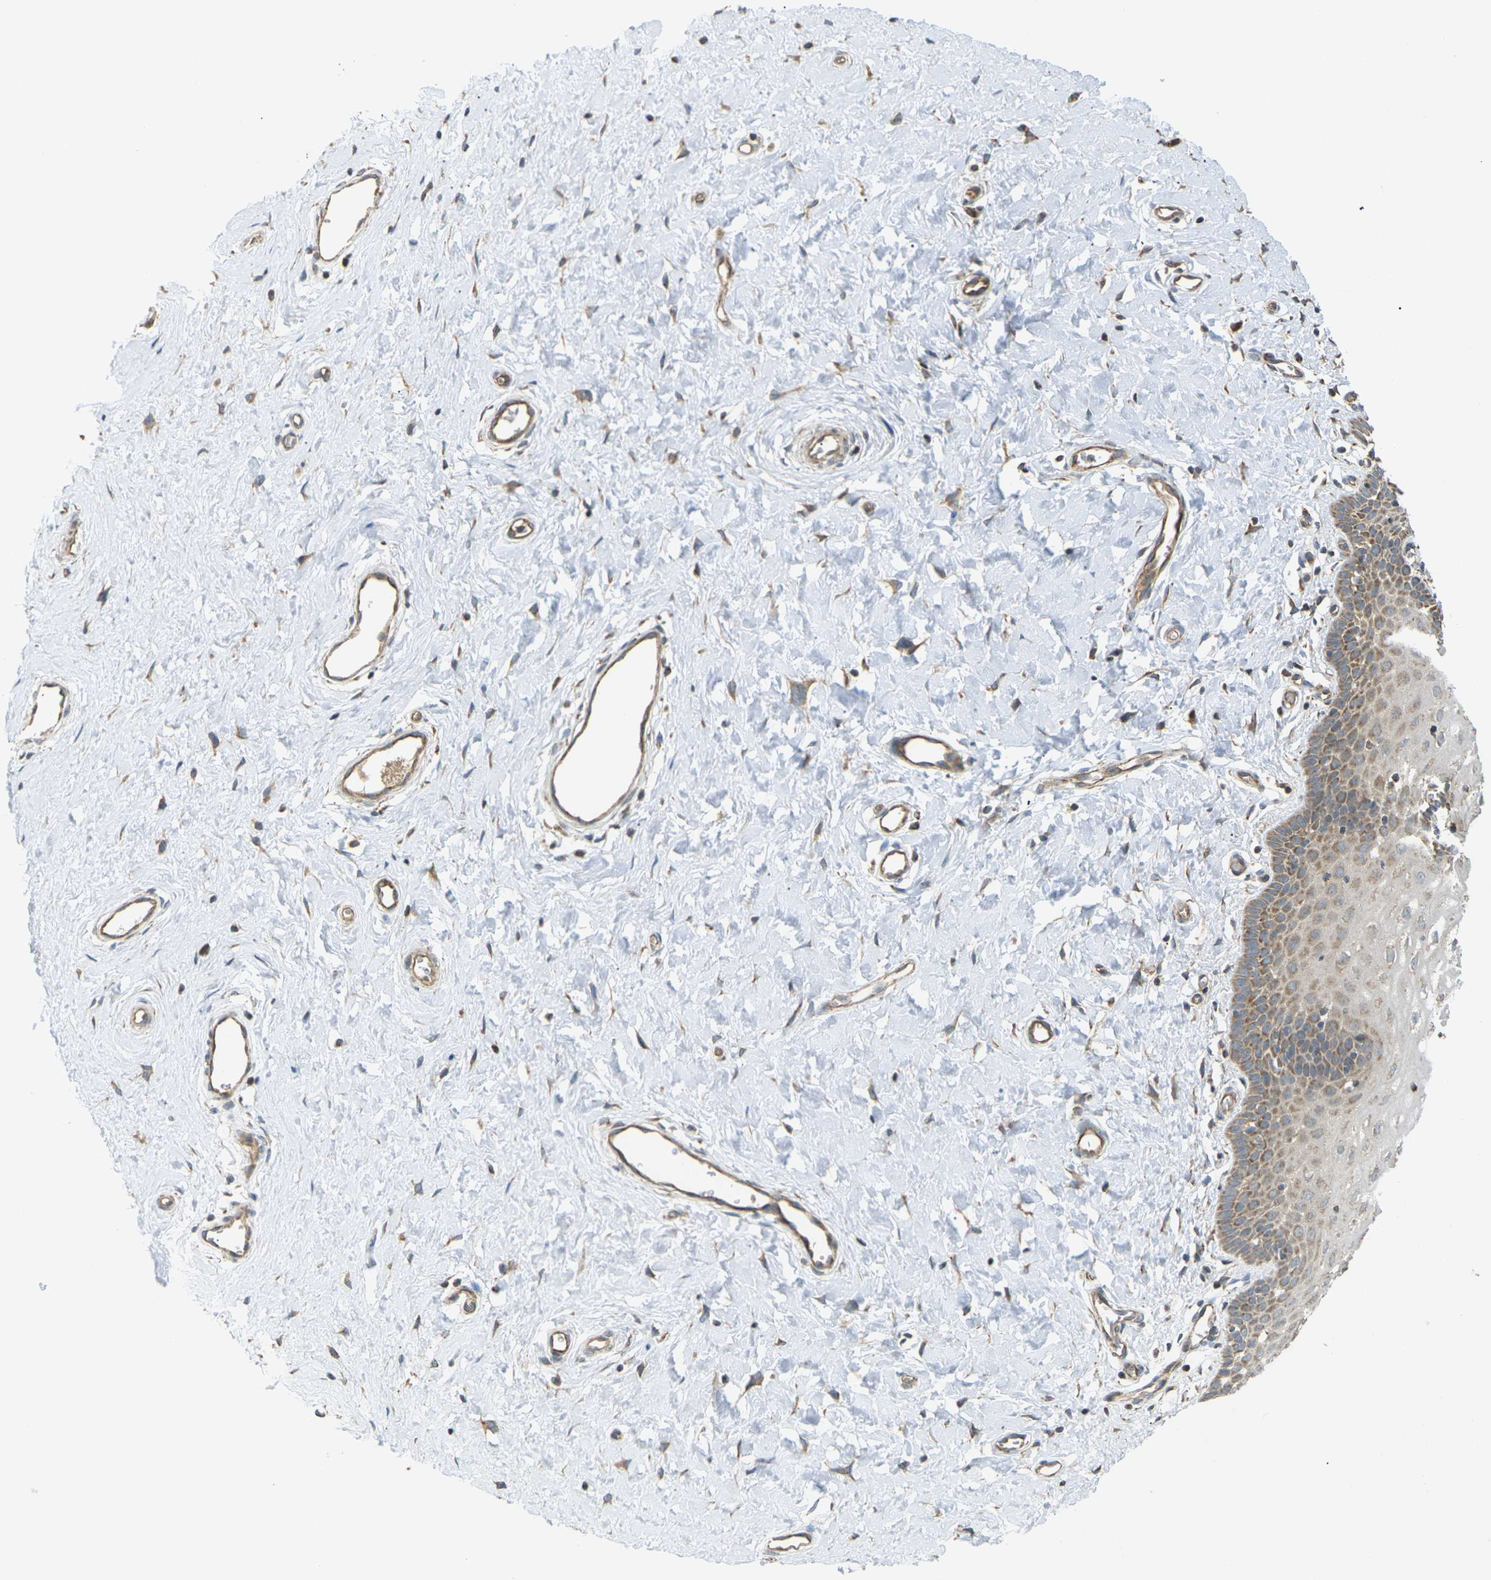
{"staining": {"intensity": "moderate", "quantity": ">75%", "location": "cytoplasmic/membranous"}, "tissue": "cervix", "cell_type": "Glandular cells", "image_type": "normal", "snomed": [{"axis": "morphology", "description": "Normal tissue, NOS"}, {"axis": "topography", "description": "Cervix"}], "caption": "Immunohistochemistry (IHC) histopathology image of benign cervix: cervix stained using immunohistochemistry reveals medium levels of moderate protein expression localized specifically in the cytoplasmic/membranous of glandular cells, appearing as a cytoplasmic/membranous brown color.", "gene": "KSR1", "patient": {"sex": "female", "age": 55}}